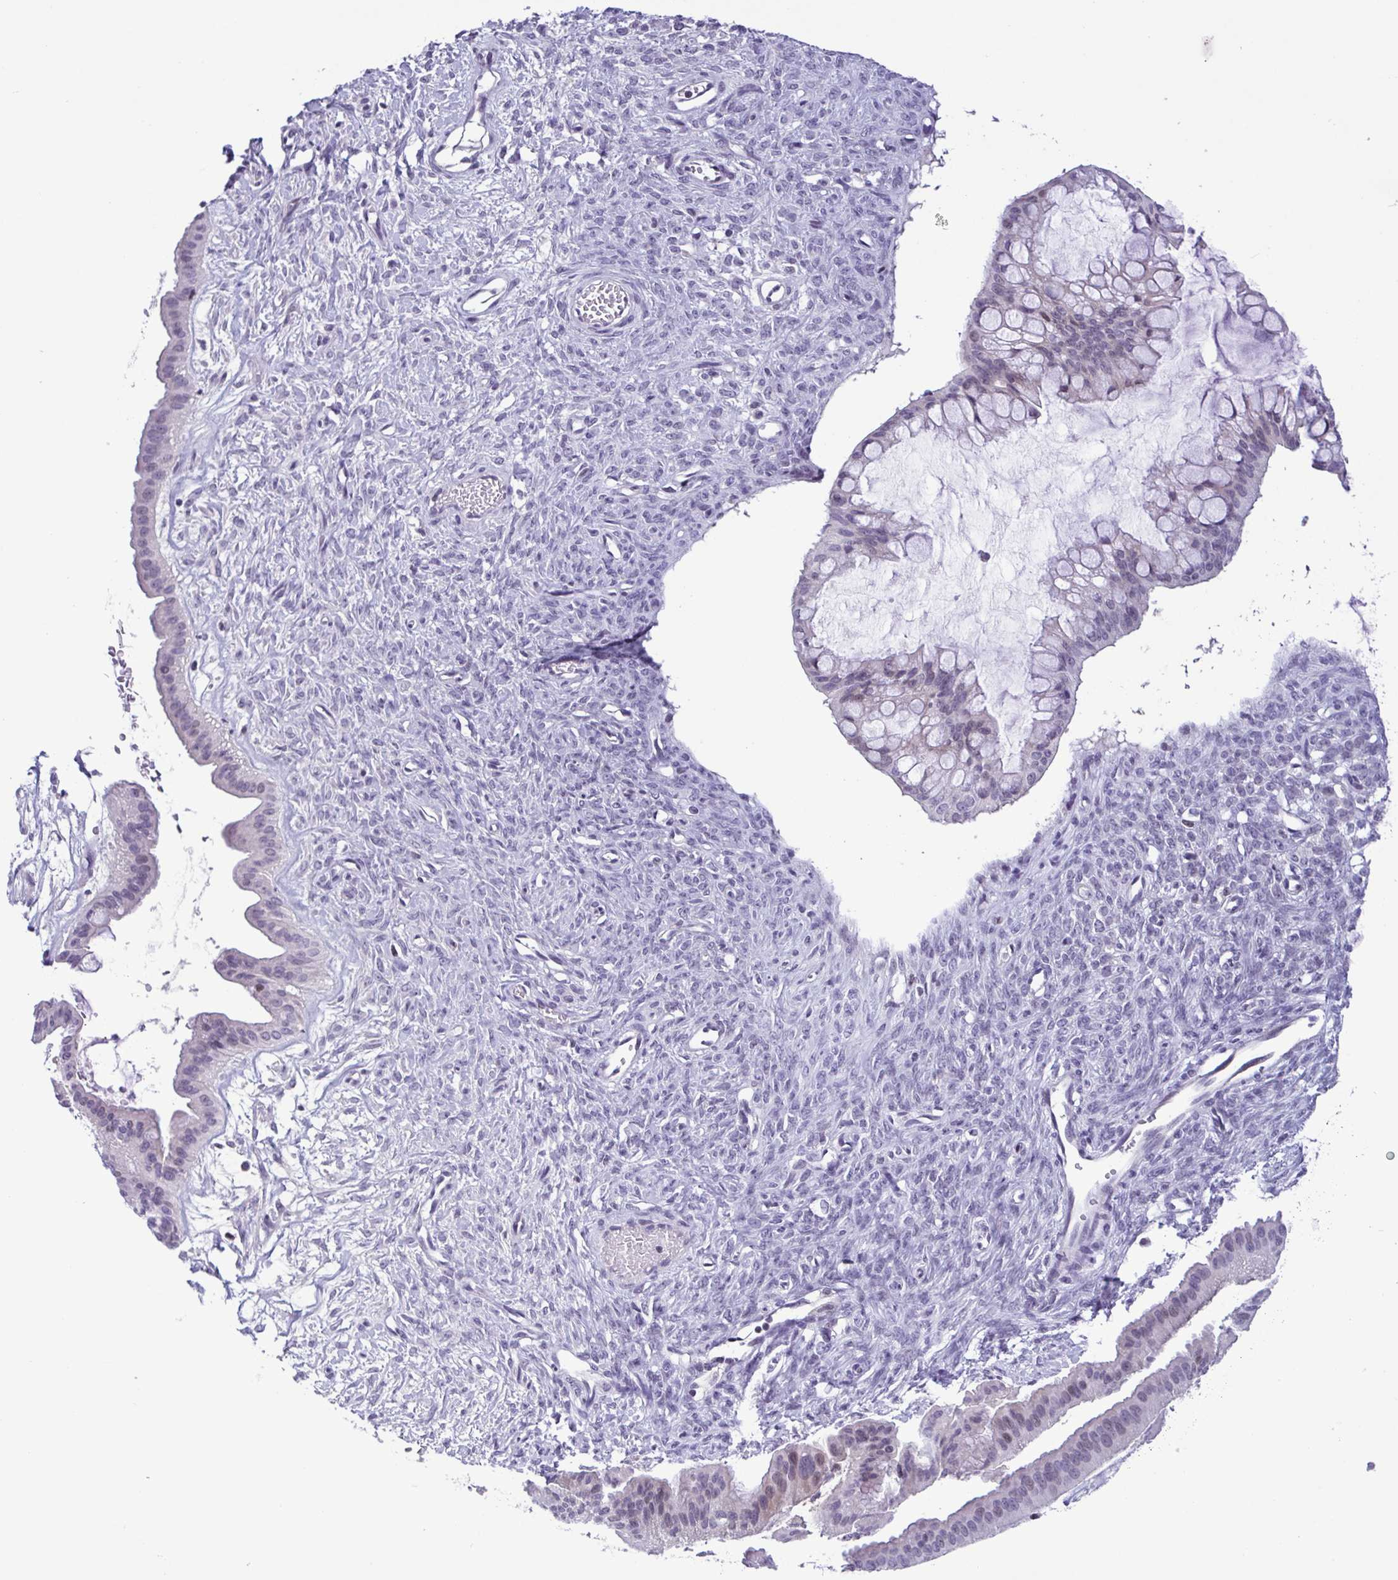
{"staining": {"intensity": "negative", "quantity": "none", "location": "none"}, "tissue": "ovarian cancer", "cell_type": "Tumor cells", "image_type": "cancer", "snomed": [{"axis": "morphology", "description": "Cystadenocarcinoma, mucinous, NOS"}, {"axis": "topography", "description": "Ovary"}], "caption": "This is an immunohistochemistry (IHC) image of ovarian mucinous cystadenocarcinoma. There is no expression in tumor cells.", "gene": "IRF1", "patient": {"sex": "female", "age": 73}}